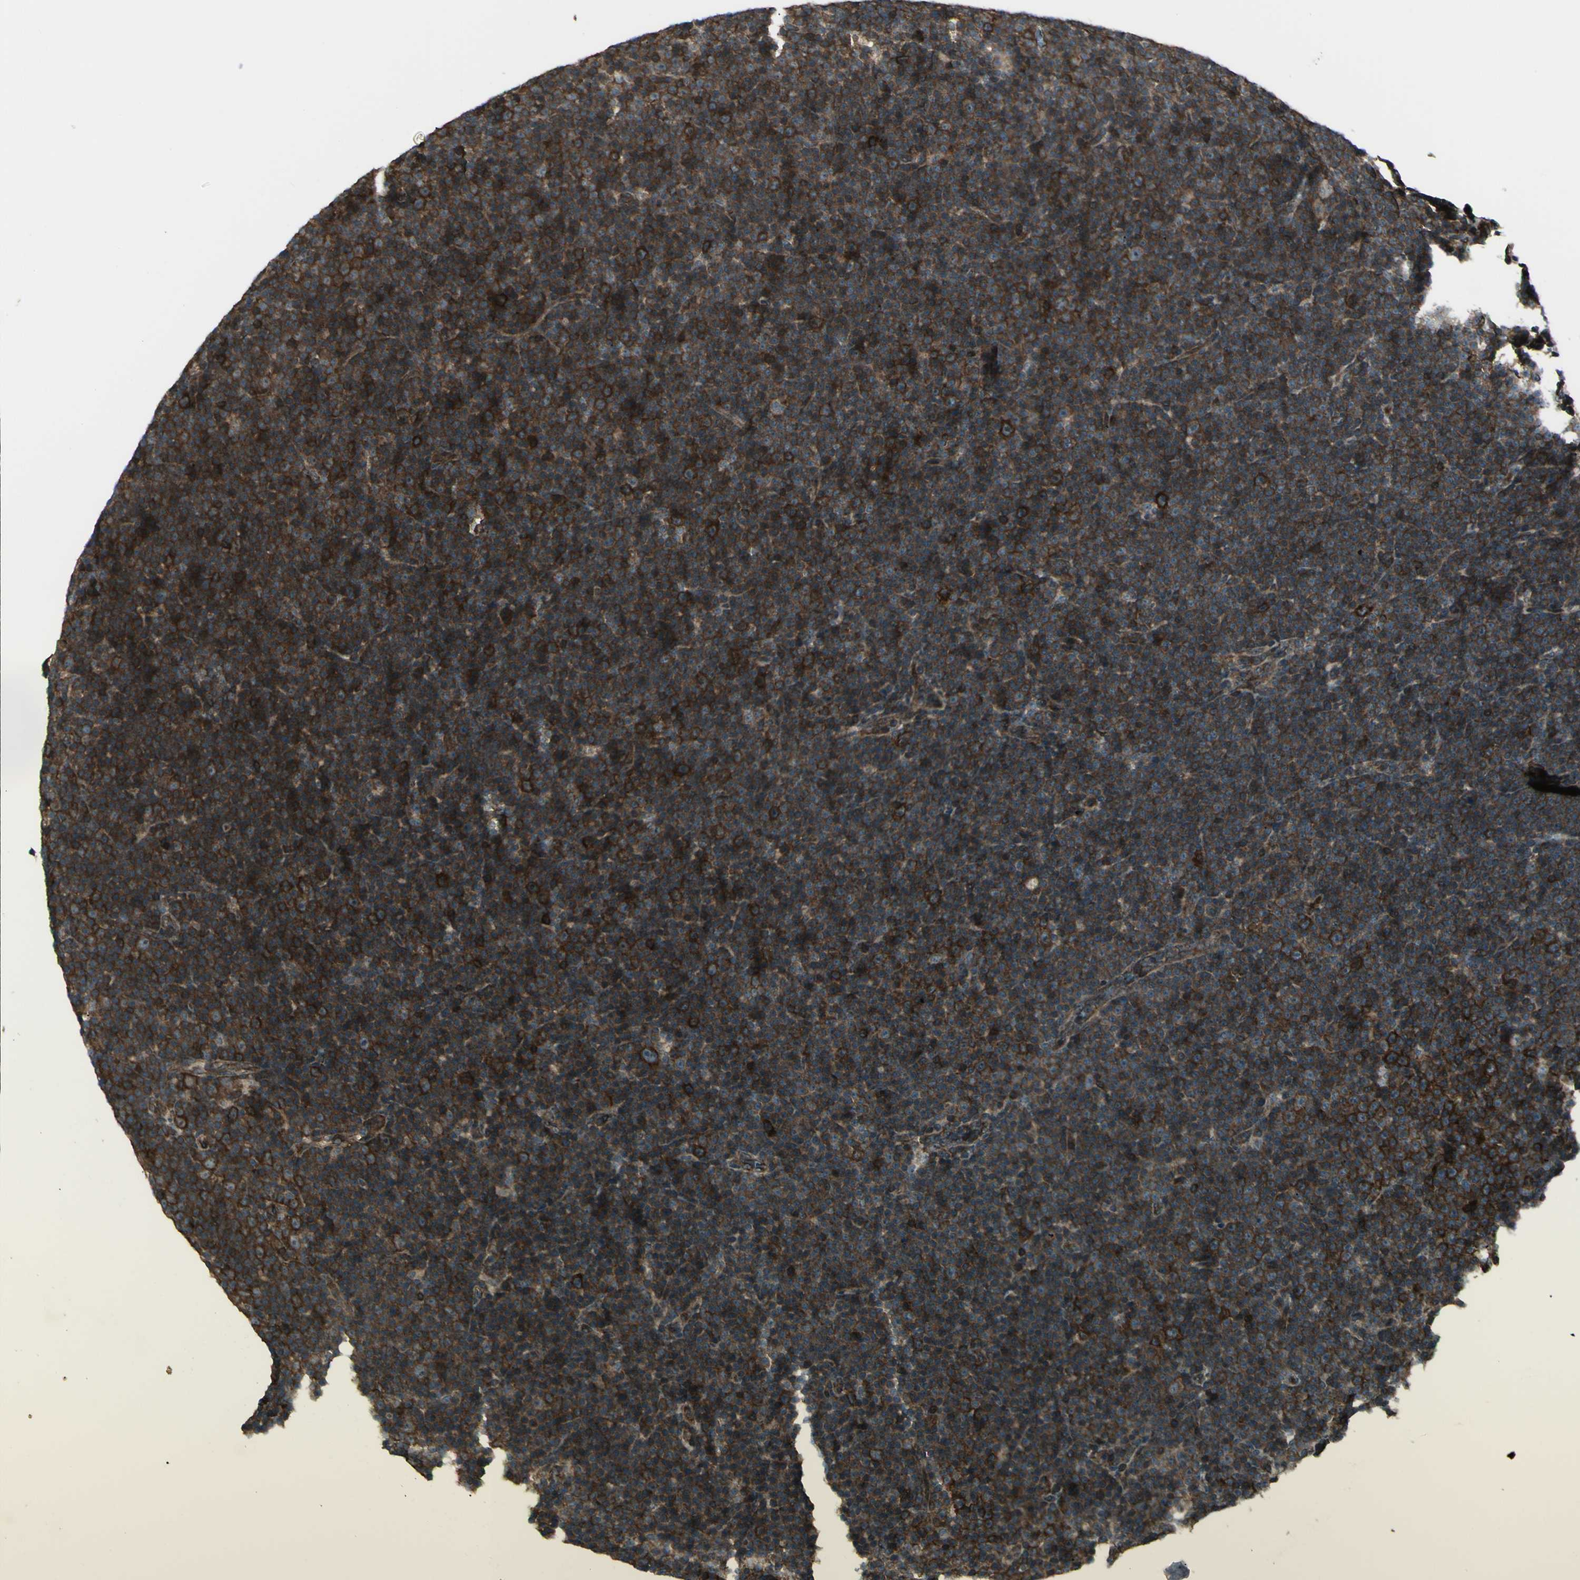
{"staining": {"intensity": "strong", "quantity": ">75%", "location": "cytoplasmic/membranous"}, "tissue": "lymphoma", "cell_type": "Tumor cells", "image_type": "cancer", "snomed": [{"axis": "morphology", "description": "Malignant lymphoma, non-Hodgkin's type, Low grade"}, {"axis": "topography", "description": "Lymph node"}], "caption": "Immunohistochemistry of low-grade malignant lymphoma, non-Hodgkin's type exhibits high levels of strong cytoplasmic/membranous positivity in about >75% of tumor cells.", "gene": "FXYD5", "patient": {"sex": "female", "age": 67}}